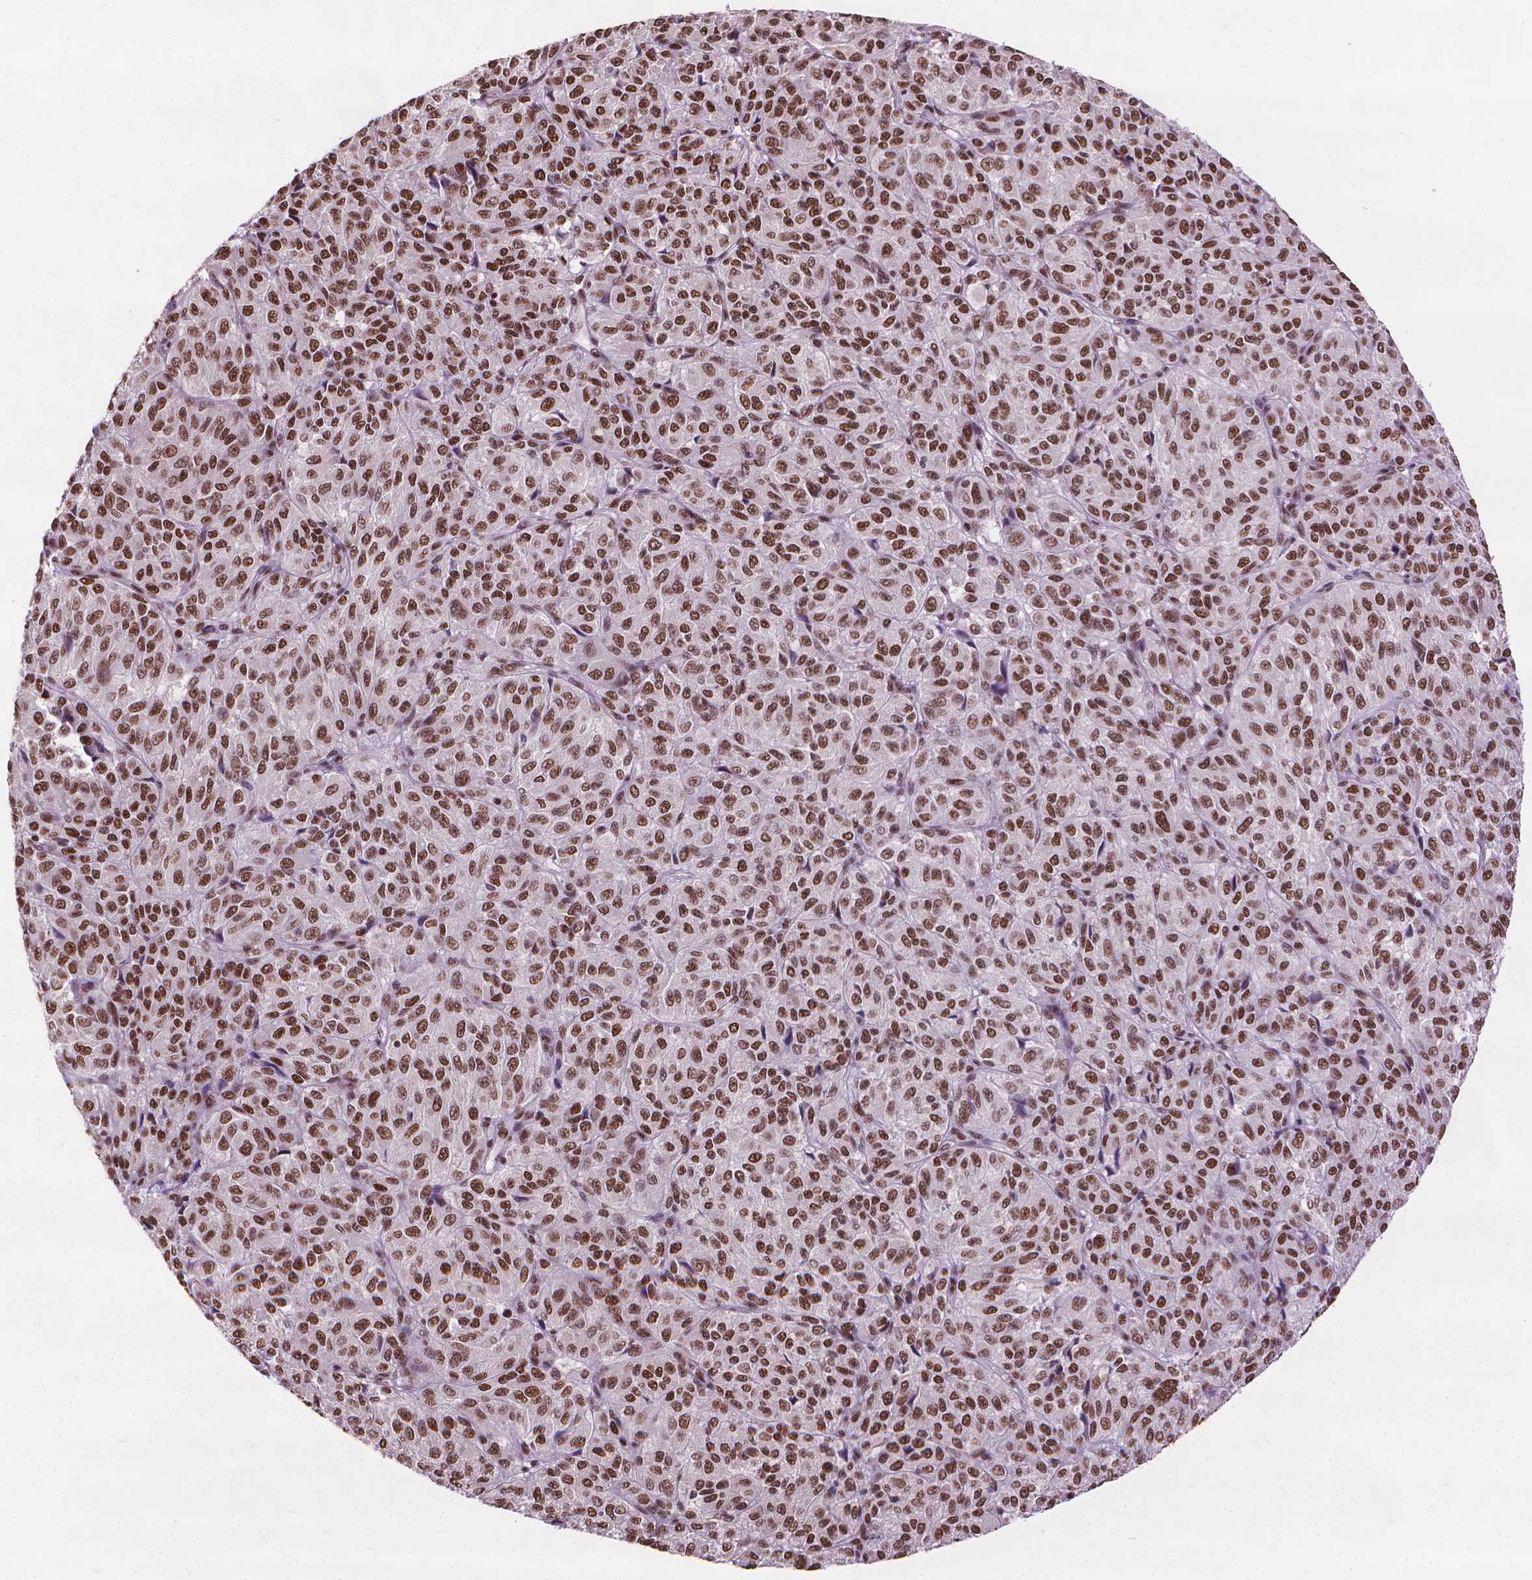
{"staining": {"intensity": "moderate", "quantity": ">75%", "location": "nuclear"}, "tissue": "melanoma", "cell_type": "Tumor cells", "image_type": "cancer", "snomed": [{"axis": "morphology", "description": "Malignant melanoma, Metastatic site"}, {"axis": "topography", "description": "Brain"}], "caption": "DAB immunohistochemical staining of melanoma exhibits moderate nuclear protein staining in approximately >75% of tumor cells.", "gene": "AKAP8", "patient": {"sex": "female", "age": 56}}